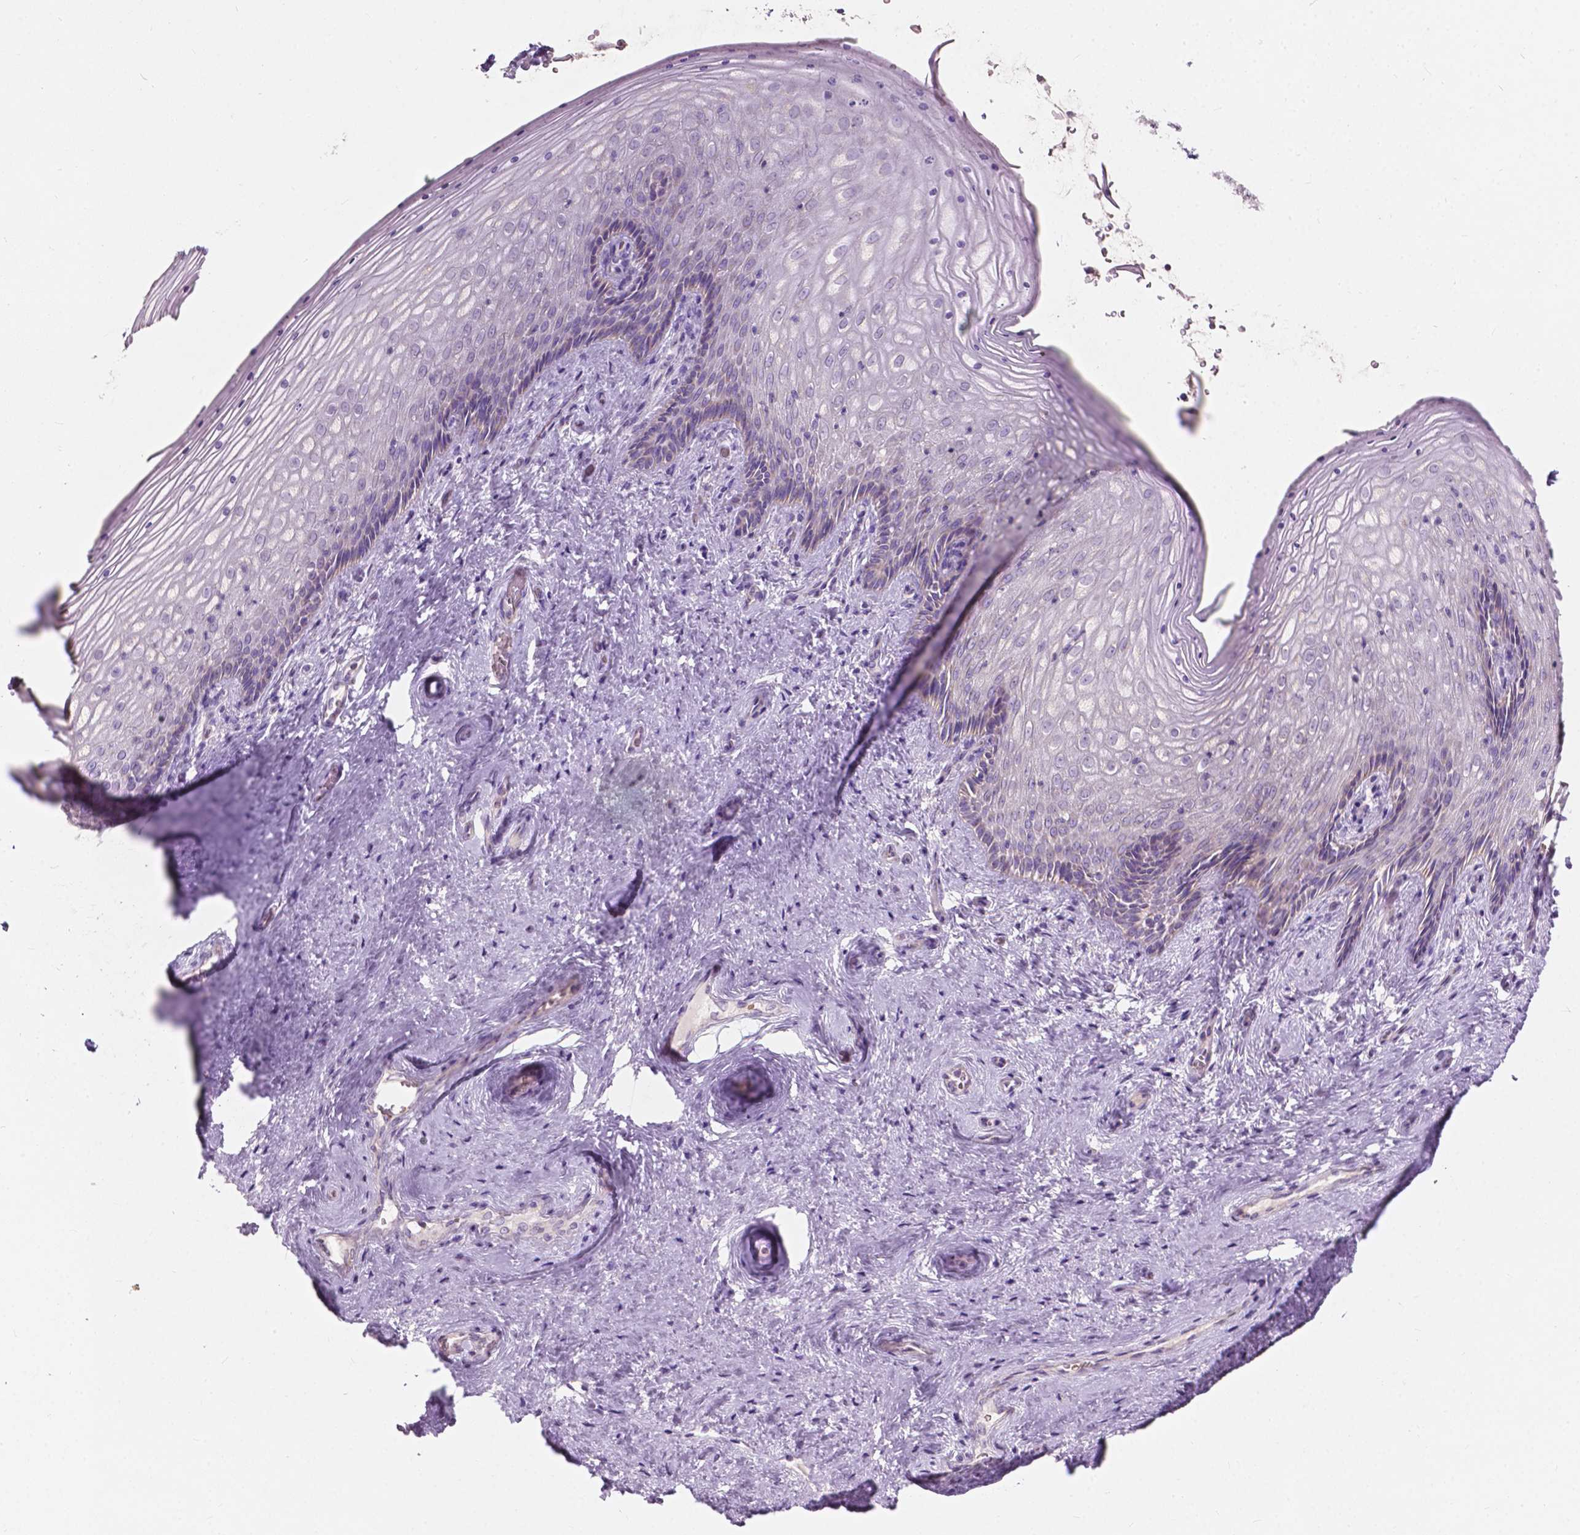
{"staining": {"intensity": "negative", "quantity": "none", "location": "none"}, "tissue": "vagina", "cell_type": "Squamous epithelial cells", "image_type": "normal", "snomed": [{"axis": "morphology", "description": "Normal tissue, NOS"}, {"axis": "topography", "description": "Vagina"}], "caption": "The immunohistochemistry (IHC) histopathology image has no significant positivity in squamous epithelial cells of vagina.", "gene": "NDUFS1", "patient": {"sex": "female", "age": 45}}